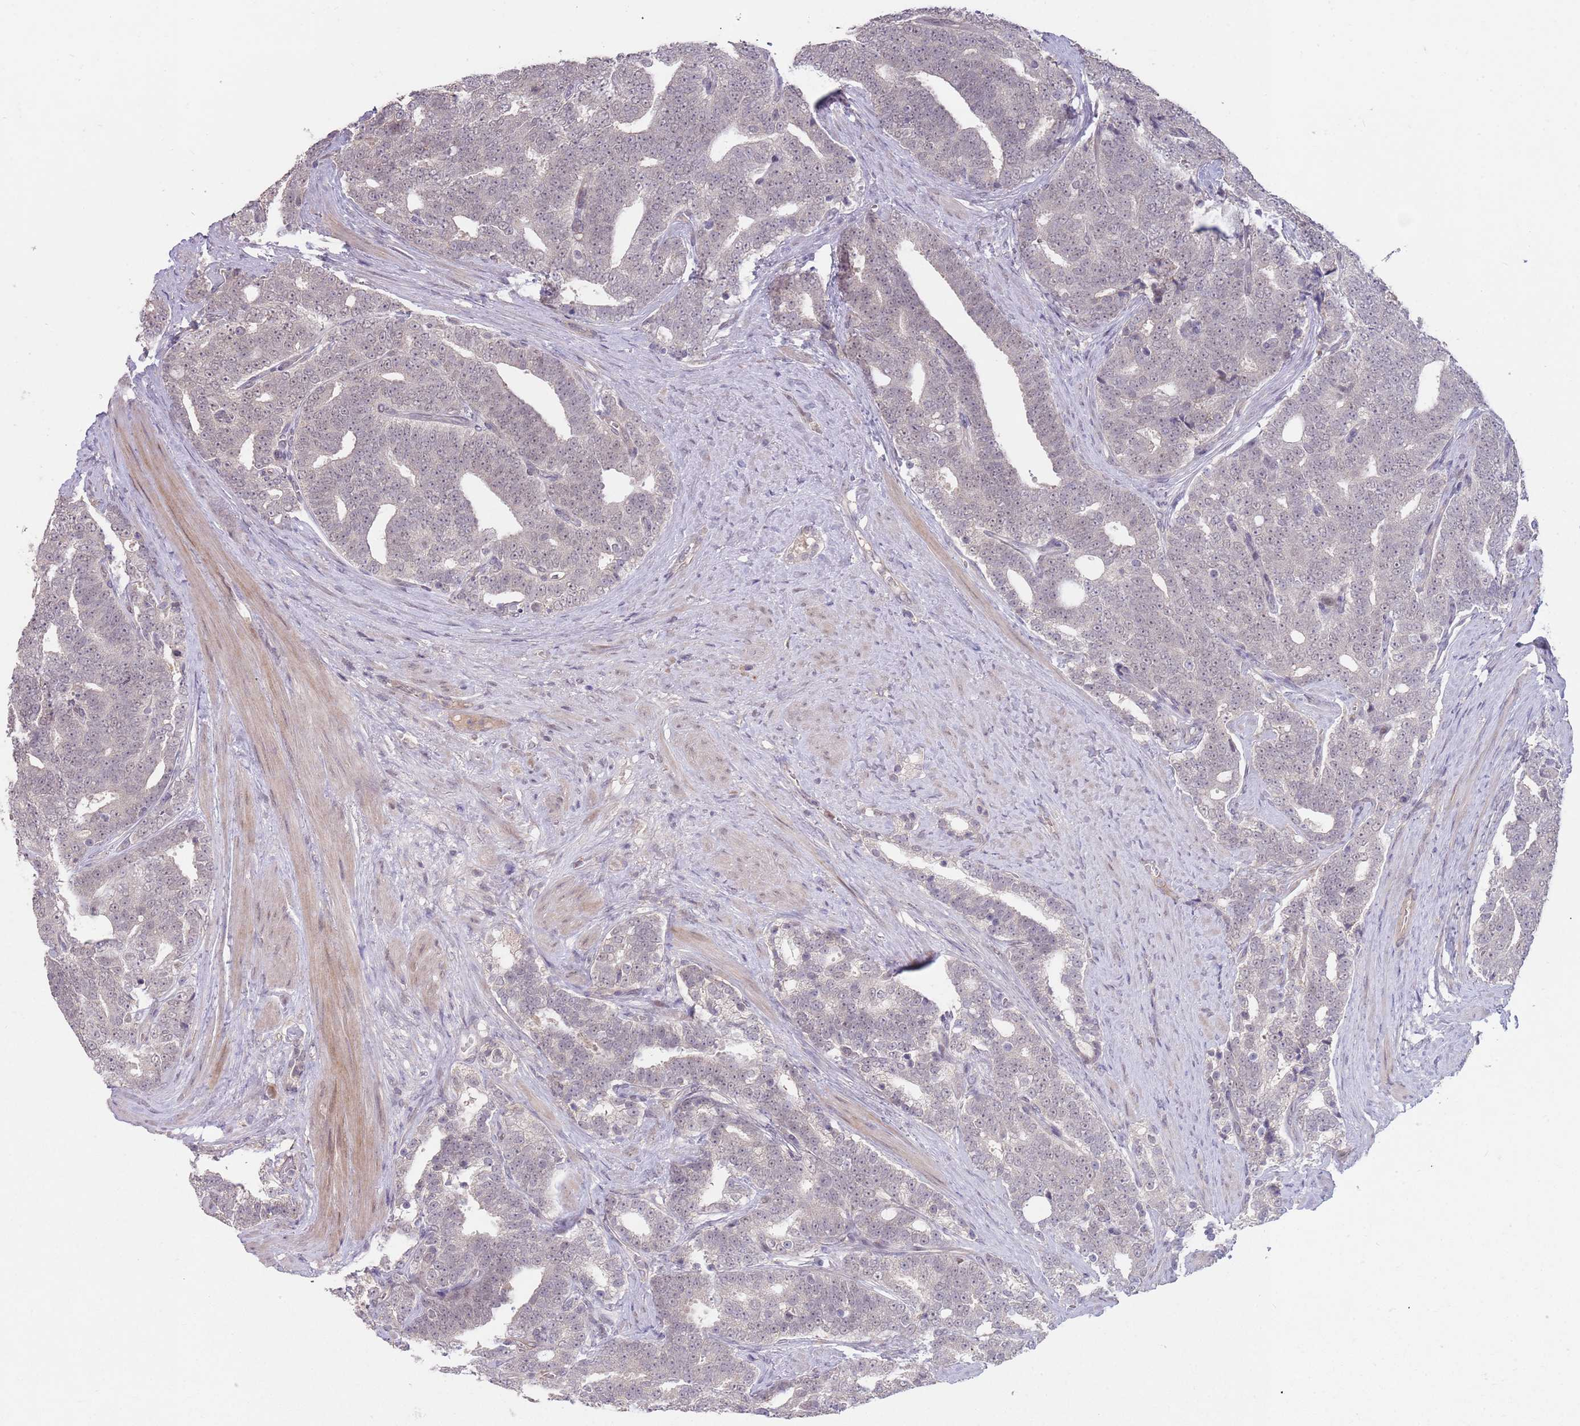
{"staining": {"intensity": "negative", "quantity": "none", "location": "none"}, "tissue": "prostate cancer", "cell_type": "Tumor cells", "image_type": "cancer", "snomed": [{"axis": "morphology", "description": "Adenocarcinoma, High grade"}, {"axis": "topography", "description": "Prostate and seminal vesicle, NOS"}], "caption": "Immunohistochemistry micrograph of neoplastic tissue: prostate cancer (adenocarcinoma (high-grade)) stained with DAB demonstrates no significant protein staining in tumor cells.", "gene": "MEI1", "patient": {"sex": "male", "age": 67}}